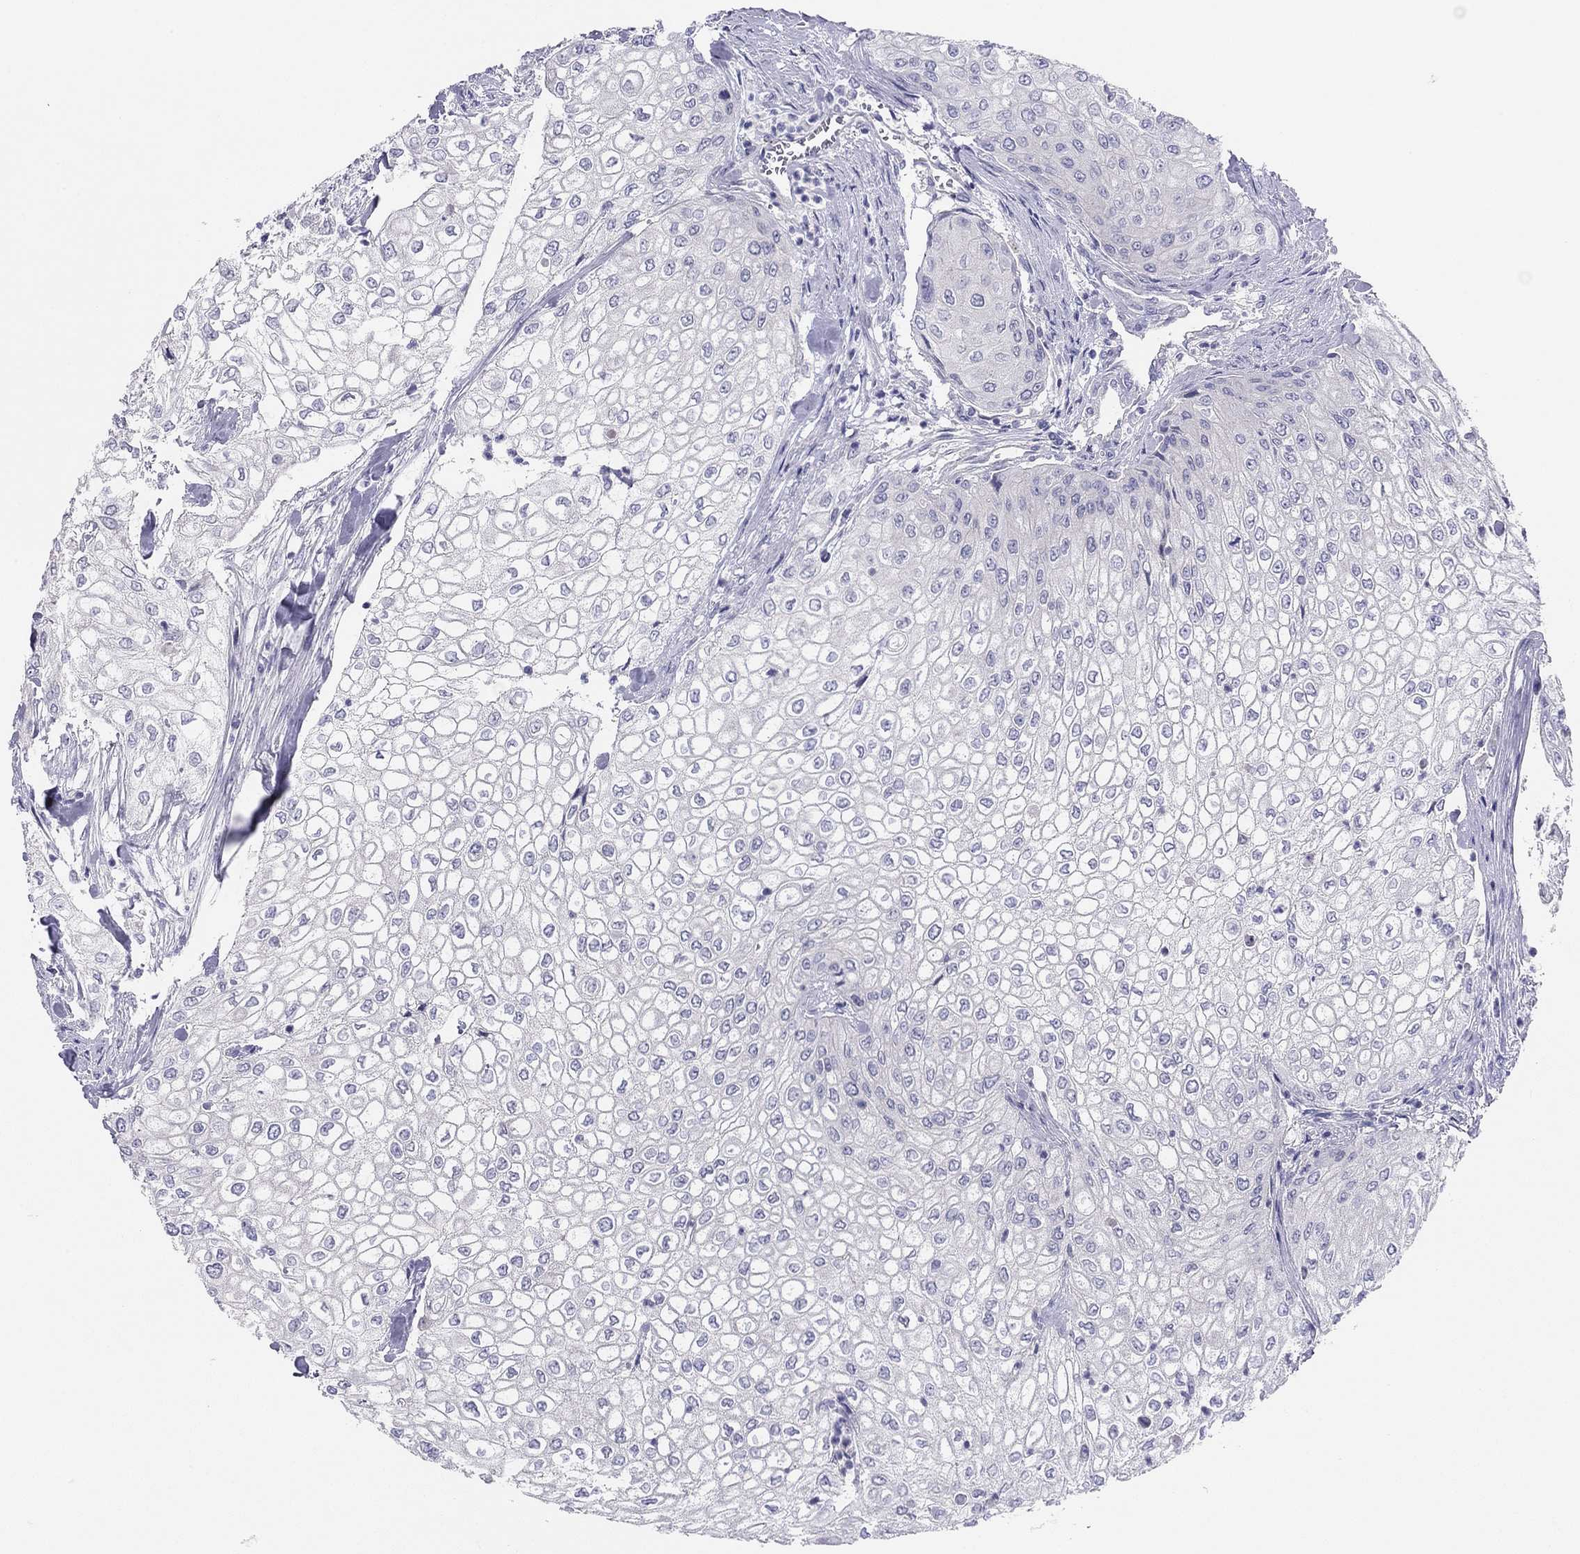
{"staining": {"intensity": "negative", "quantity": "none", "location": "none"}, "tissue": "urothelial cancer", "cell_type": "Tumor cells", "image_type": "cancer", "snomed": [{"axis": "morphology", "description": "Urothelial carcinoma, High grade"}, {"axis": "topography", "description": "Urinary bladder"}], "caption": "Immunohistochemistry (IHC) of high-grade urothelial carcinoma exhibits no staining in tumor cells. The staining is performed using DAB (3,3'-diaminobenzidine) brown chromogen with nuclei counter-stained in using hematoxylin.", "gene": "MGAT4C", "patient": {"sex": "male", "age": 62}}